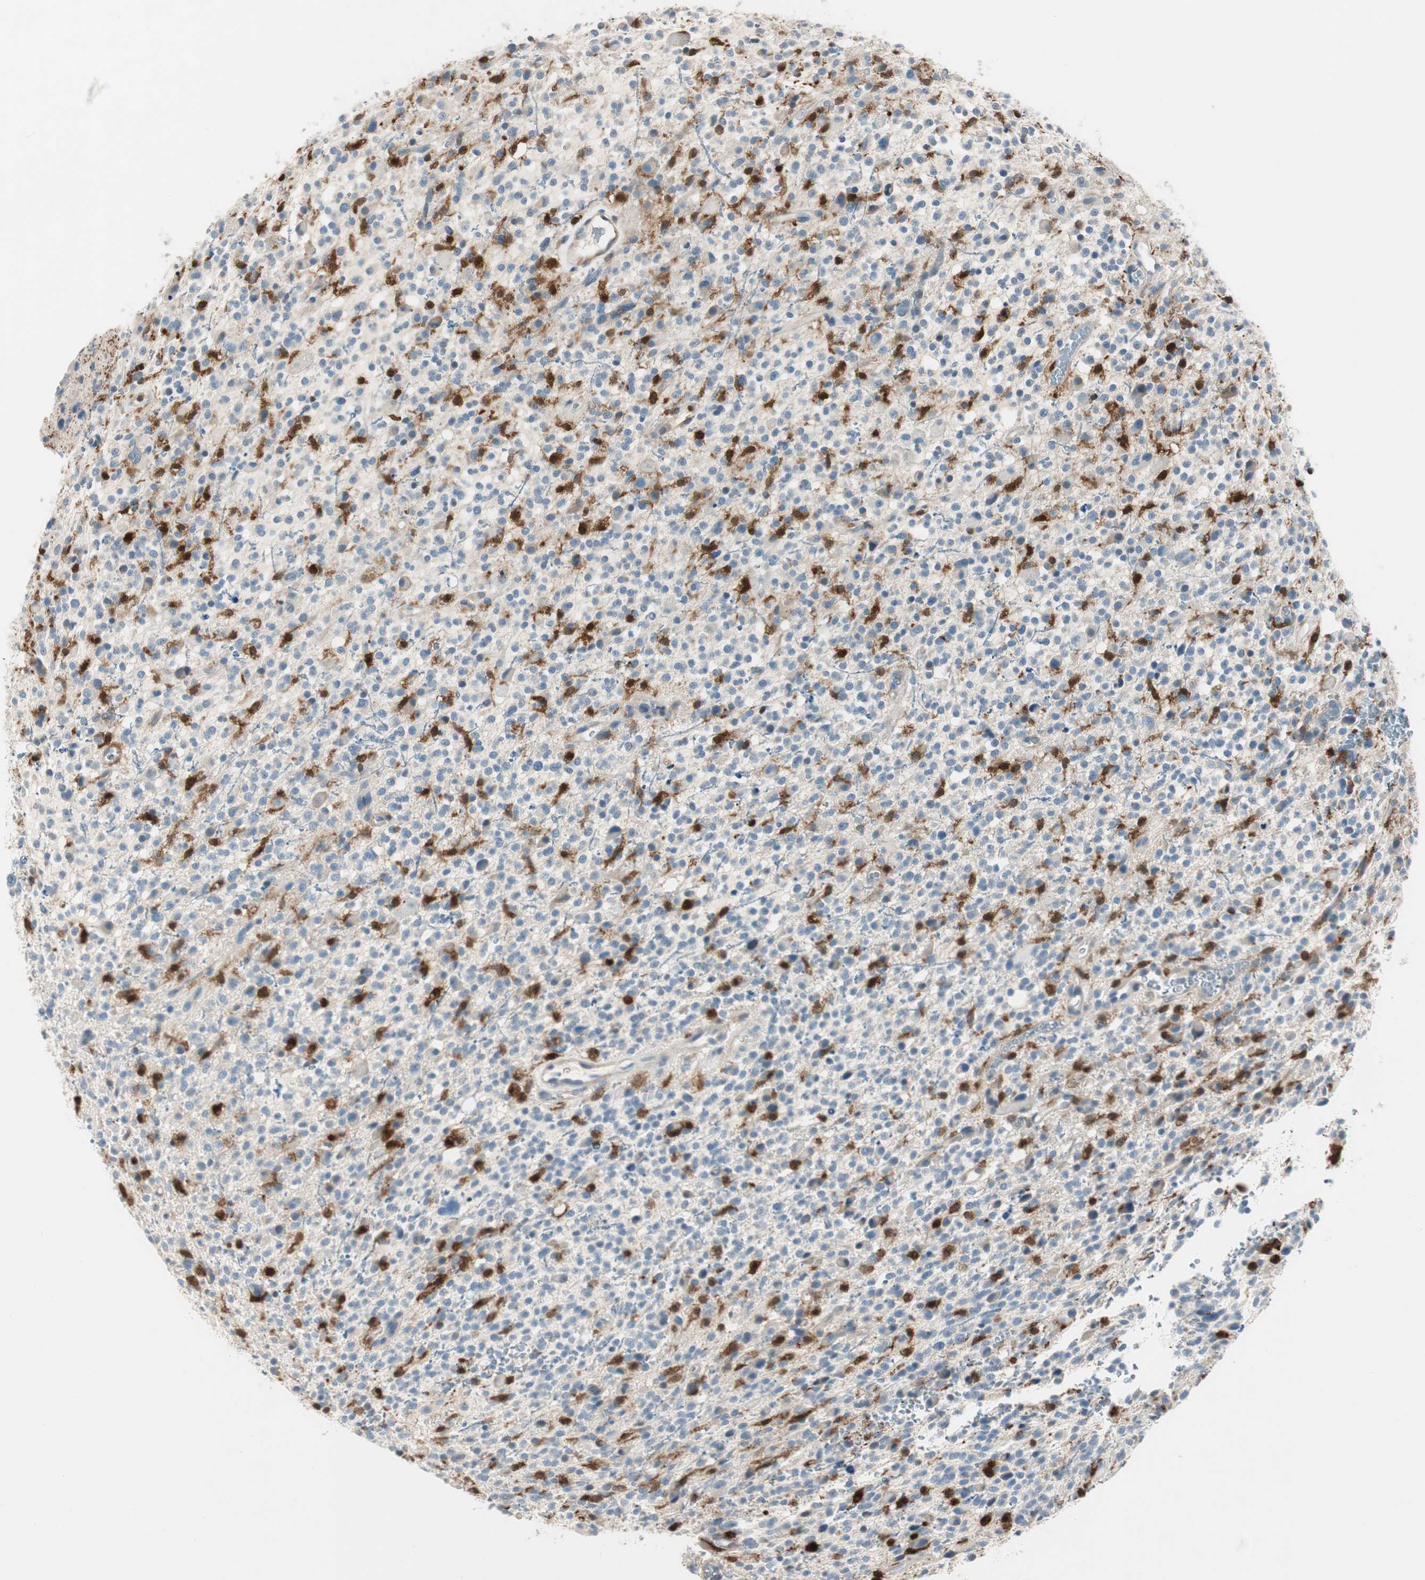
{"staining": {"intensity": "negative", "quantity": "none", "location": "none"}, "tissue": "glioma", "cell_type": "Tumor cells", "image_type": "cancer", "snomed": [{"axis": "morphology", "description": "Glioma, malignant, High grade"}, {"axis": "topography", "description": "Brain"}], "caption": "This is an IHC micrograph of human glioma. There is no staining in tumor cells.", "gene": "COTL1", "patient": {"sex": "male", "age": 48}}